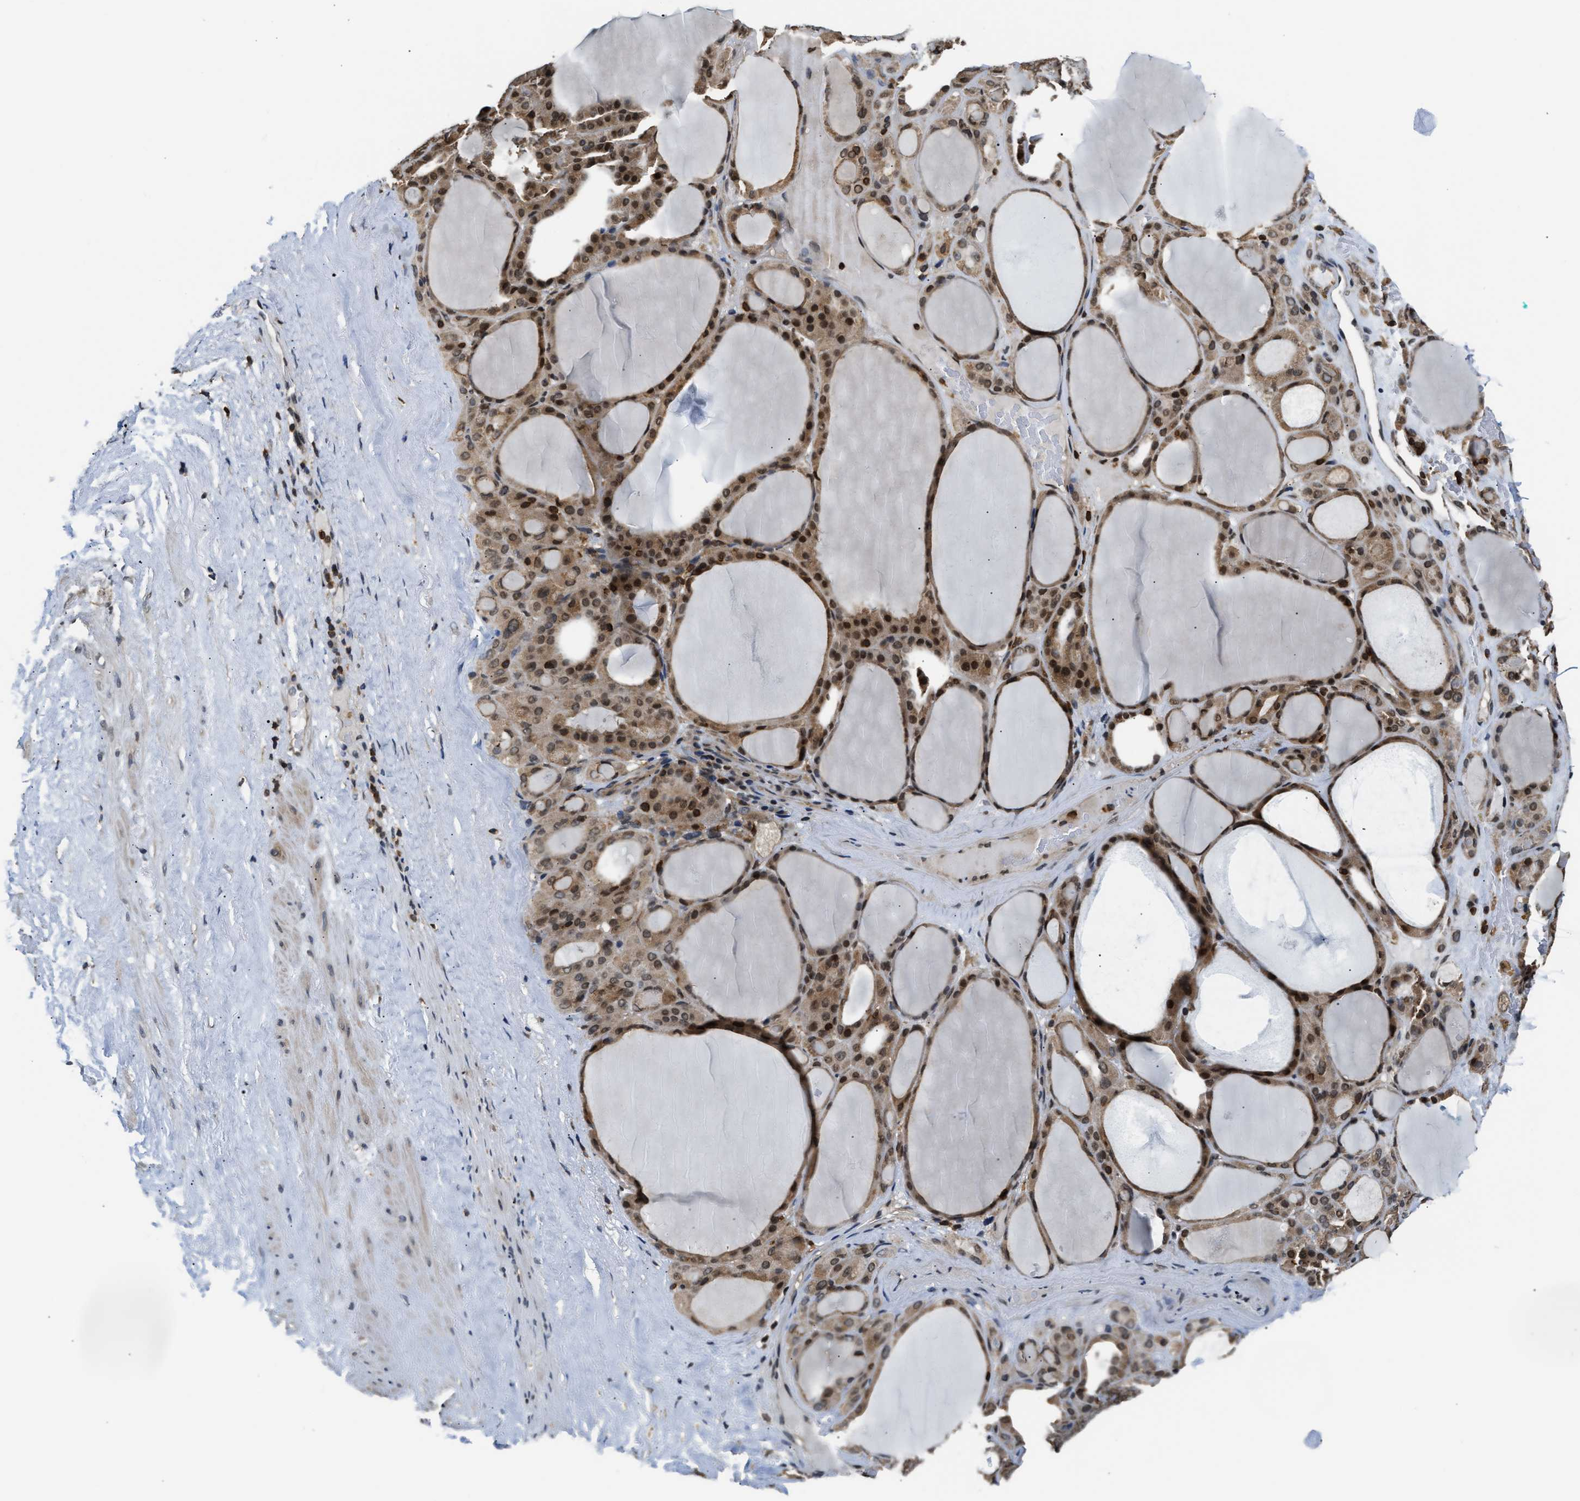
{"staining": {"intensity": "strong", "quantity": ">75%", "location": "cytoplasmic/membranous,nuclear"}, "tissue": "thyroid gland", "cell_type": "Glandular cells", "image_type": "normal", "snomed": [{"axis": "morphology", "description": "Normal tissue, NOS"}, {"axis": "morphology", "description": "Carcinoma, NOS"}, {"axis": "topography", "description": "Thyroid gland"}], "caption": "A high amount of strong cytoplasmic/membranous,nuclear staining is seen in about >75% of glandular cells in normal thyroid gland.", "gene": "STK10", "patient": {"sex": "female", "age": 86}}